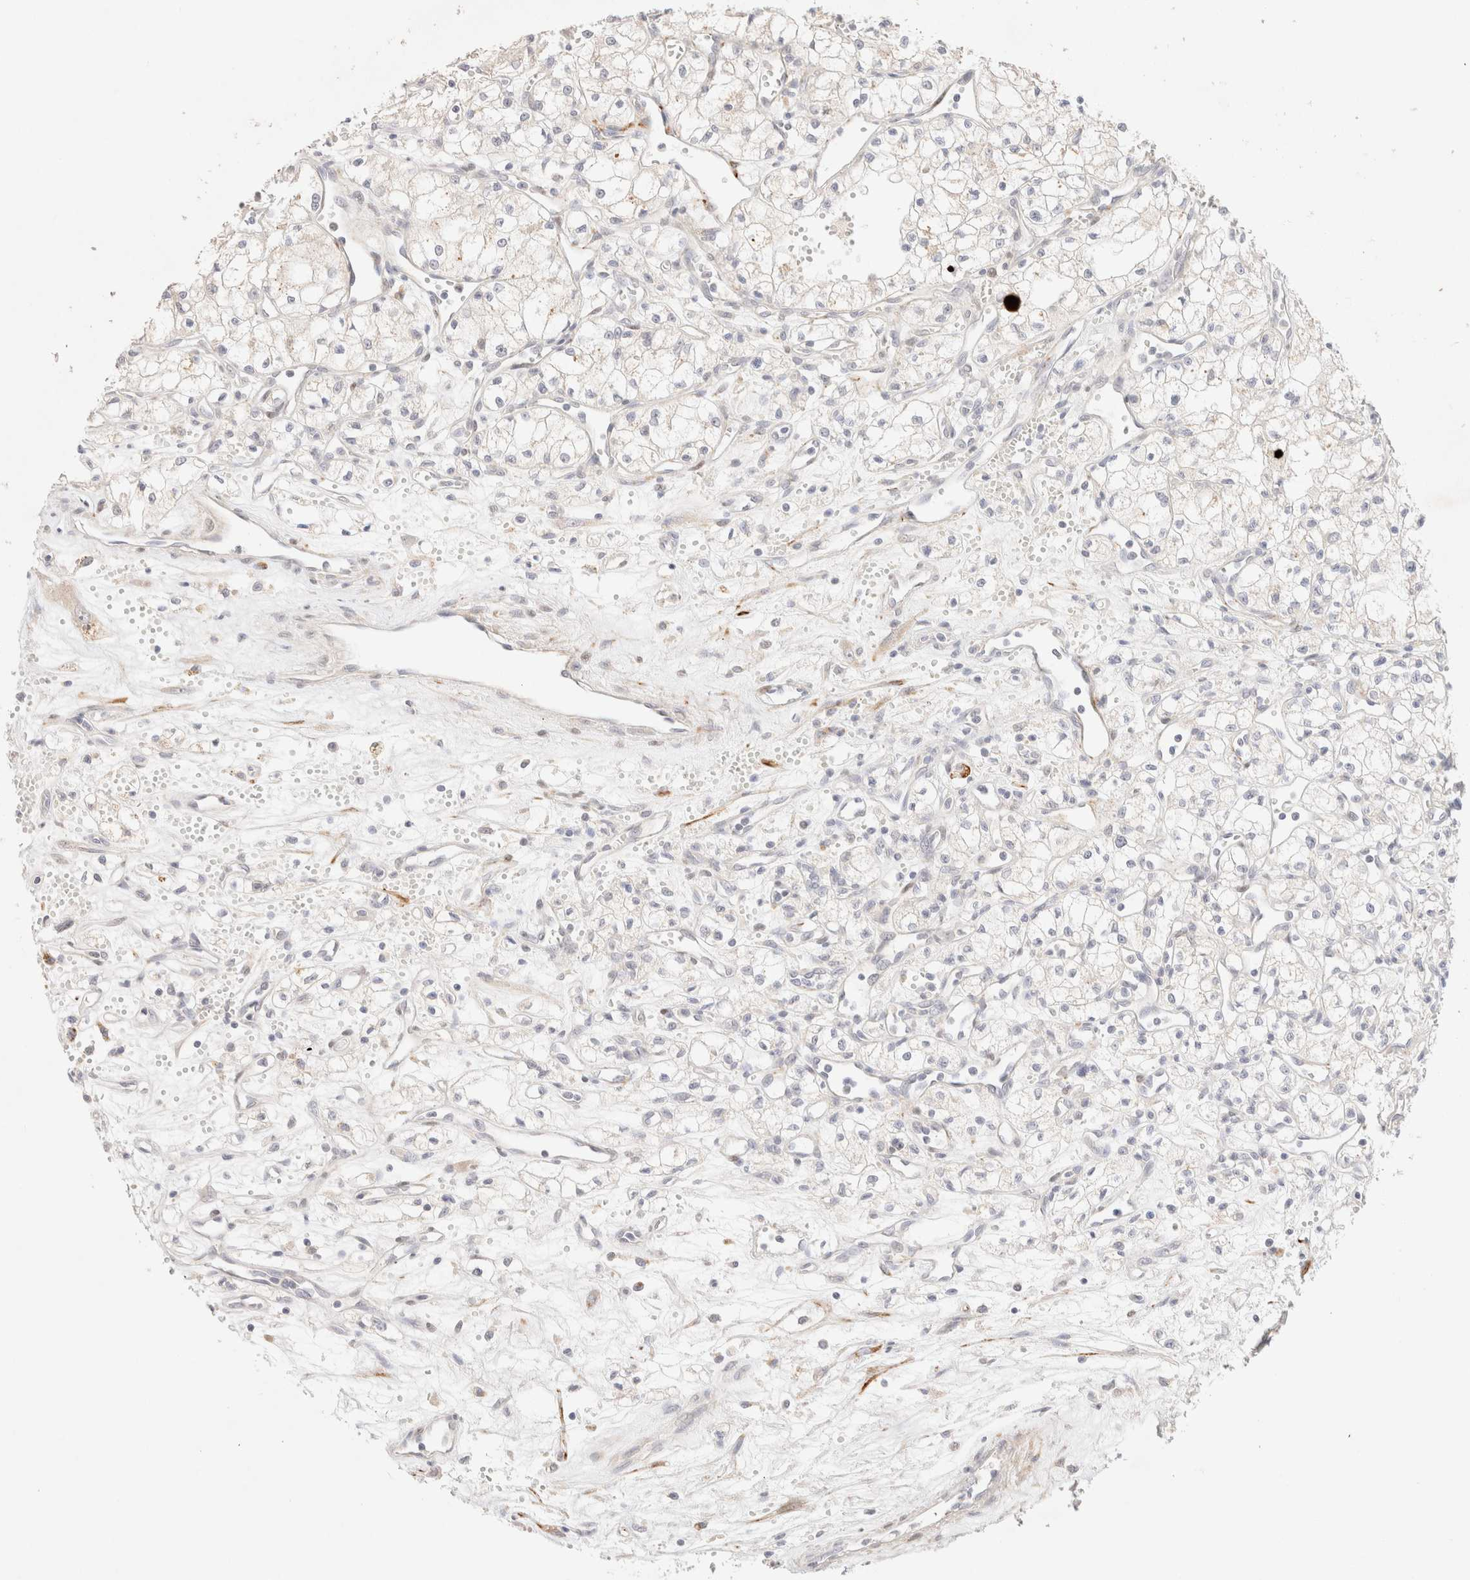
{"staining": {"intensity": "negative", "quantity": "none", "location": "none"}, "tissue": "renal cancer", "cell_type": "Tumor cells", "image_type": "cancer", "snomed": [{"axis": "morphology", "description": "Adenocarcinoma, NOS"}, {"axis": "topography", "description": "Kidney"}], "caption": "Histopathology image shows no significant protein positivity in tumor cells of renal adenocarcinoma.", "gene": "SNTB1", "patient": {"sex": "male", "age": 59}}